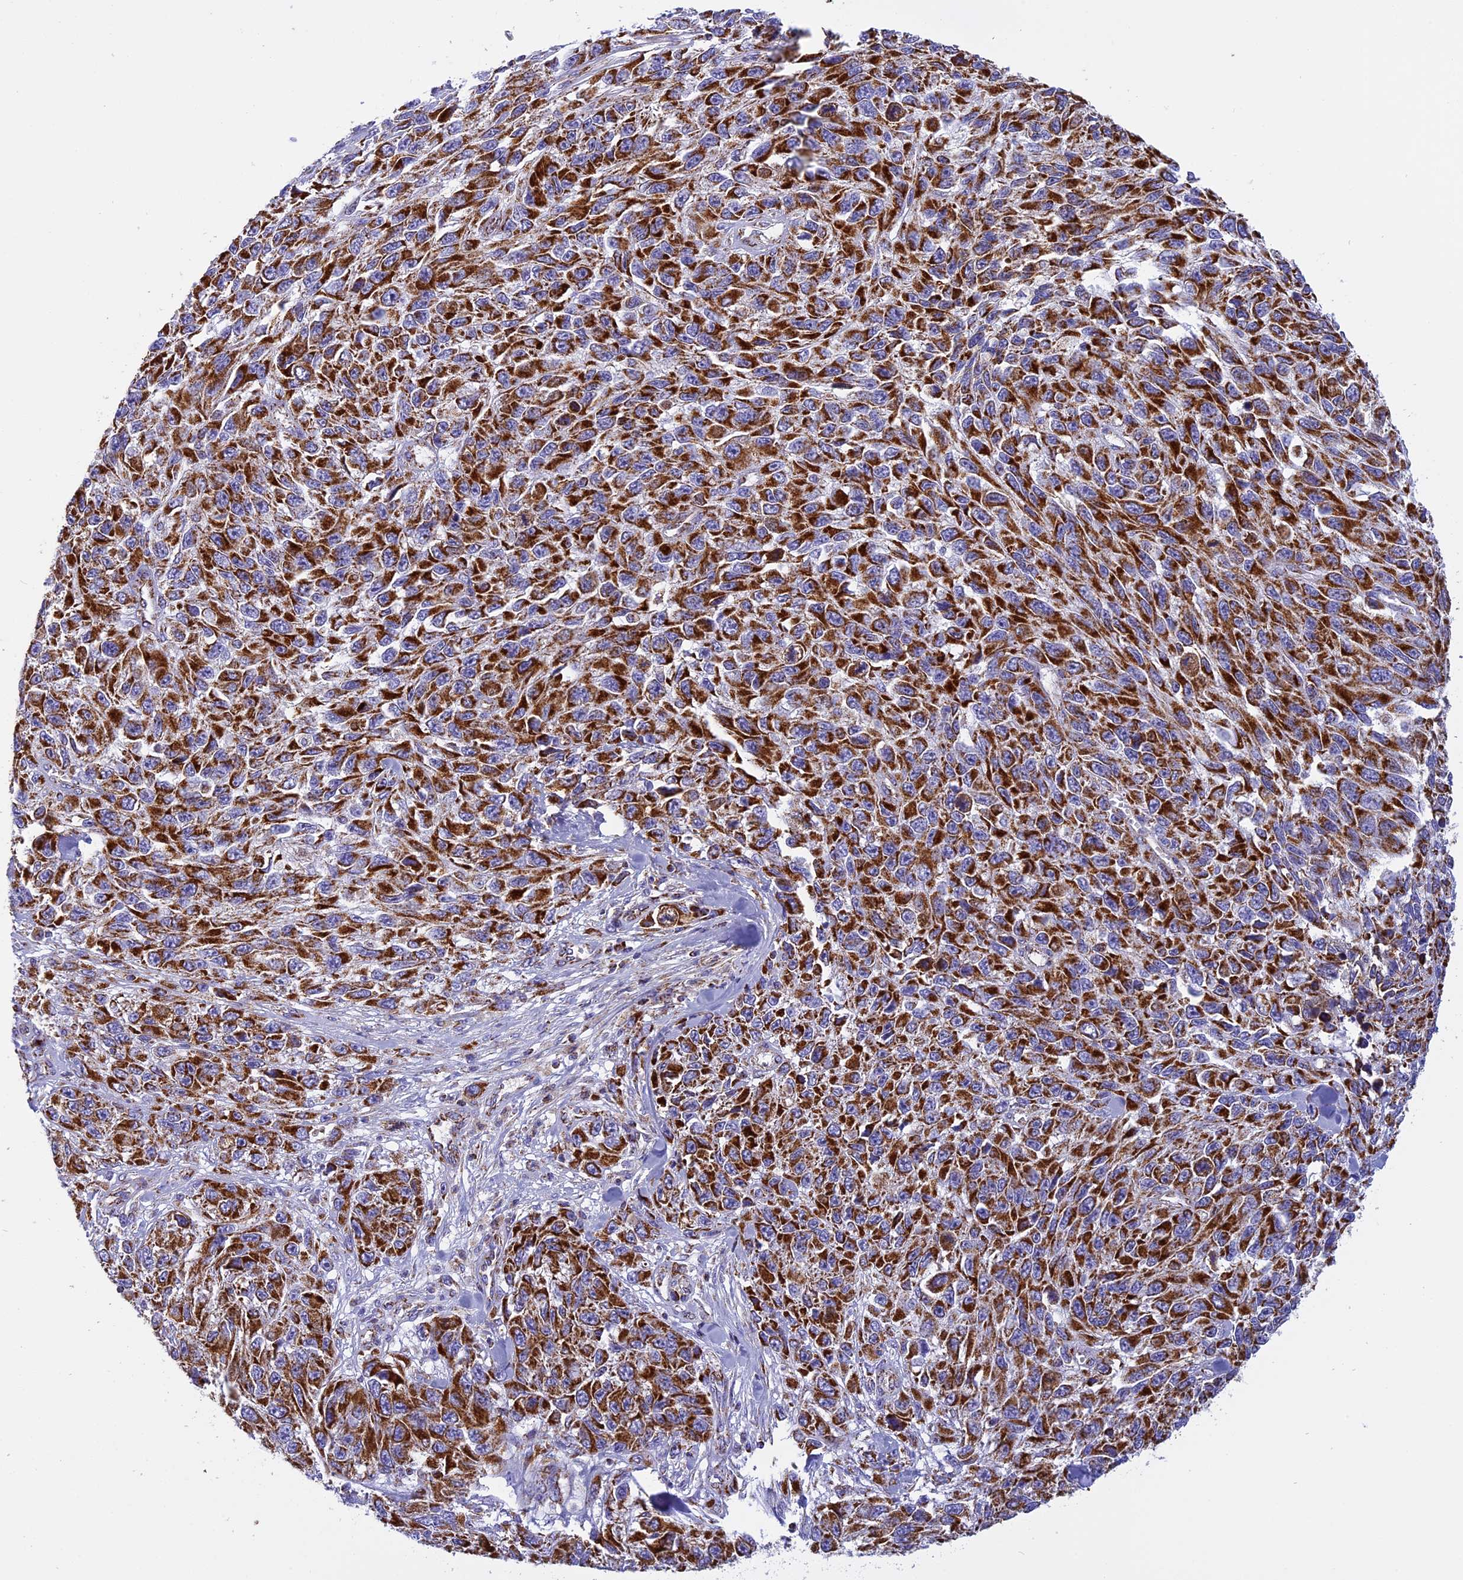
{"staining": {"intensity": "strong", "quantity": ">75%", "location": "cytoplasmic/membranous"}, "tissue": "melanoma", "cell_type": "Tumor cells", "image_type": "cancer", "snomed": [{"axis": "morphology", "description": "Malignant melanoma, NOS"}, {"axis": "topography", "description": "Skin"}], "caption": "The image displays immunohistochemical staining of malignant melanoma. There is strong cytoplasmic/membranous expression is identified in about >75% of tumor cells.", "gene": "KCNG1", "patient": {"sex": "female", "age": 96}}